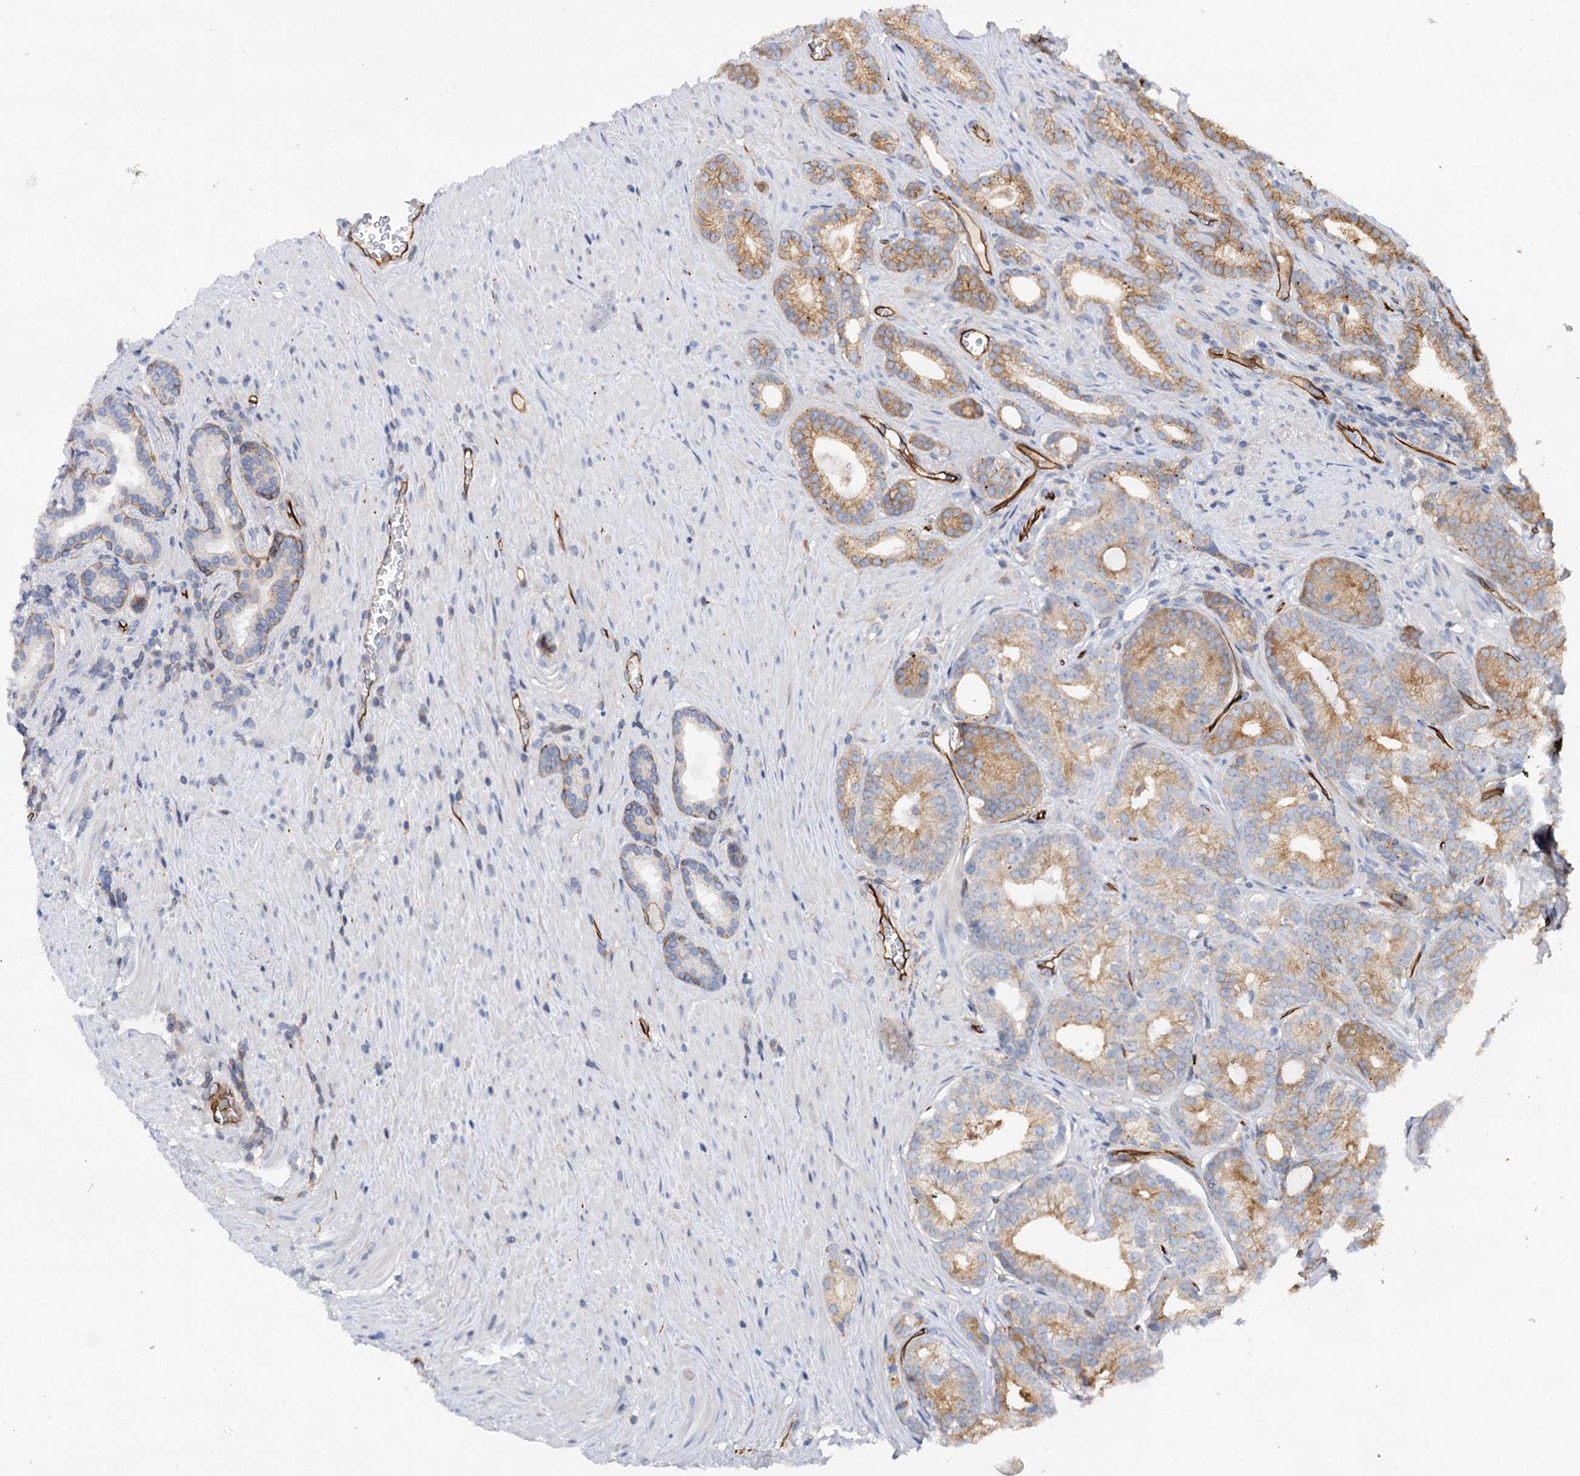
{"staining": {"intensity": "moderate", "quantity": "25%-75%", "location": "cytoplasmic/membranous"}, "tissue": "prostate cancer", "cell_type": "Tumor cells", "image_type": "cancer", "snomed": [{"axis": "morphology", "description": "Adenocarcinoma, Low grade"}, {"axis": "topography", "description": "Prostate"}], "caption": "Moderate cytoplasmic/membranous staining for a protein is appreciated in approximately 25%-75% of tumor cells of prostate cancer (adenocarcinoma (low-grade)) using immunohistochemistry.", "gene": "ABLIM1", "patient": {"sex": "male", "age": 71}}